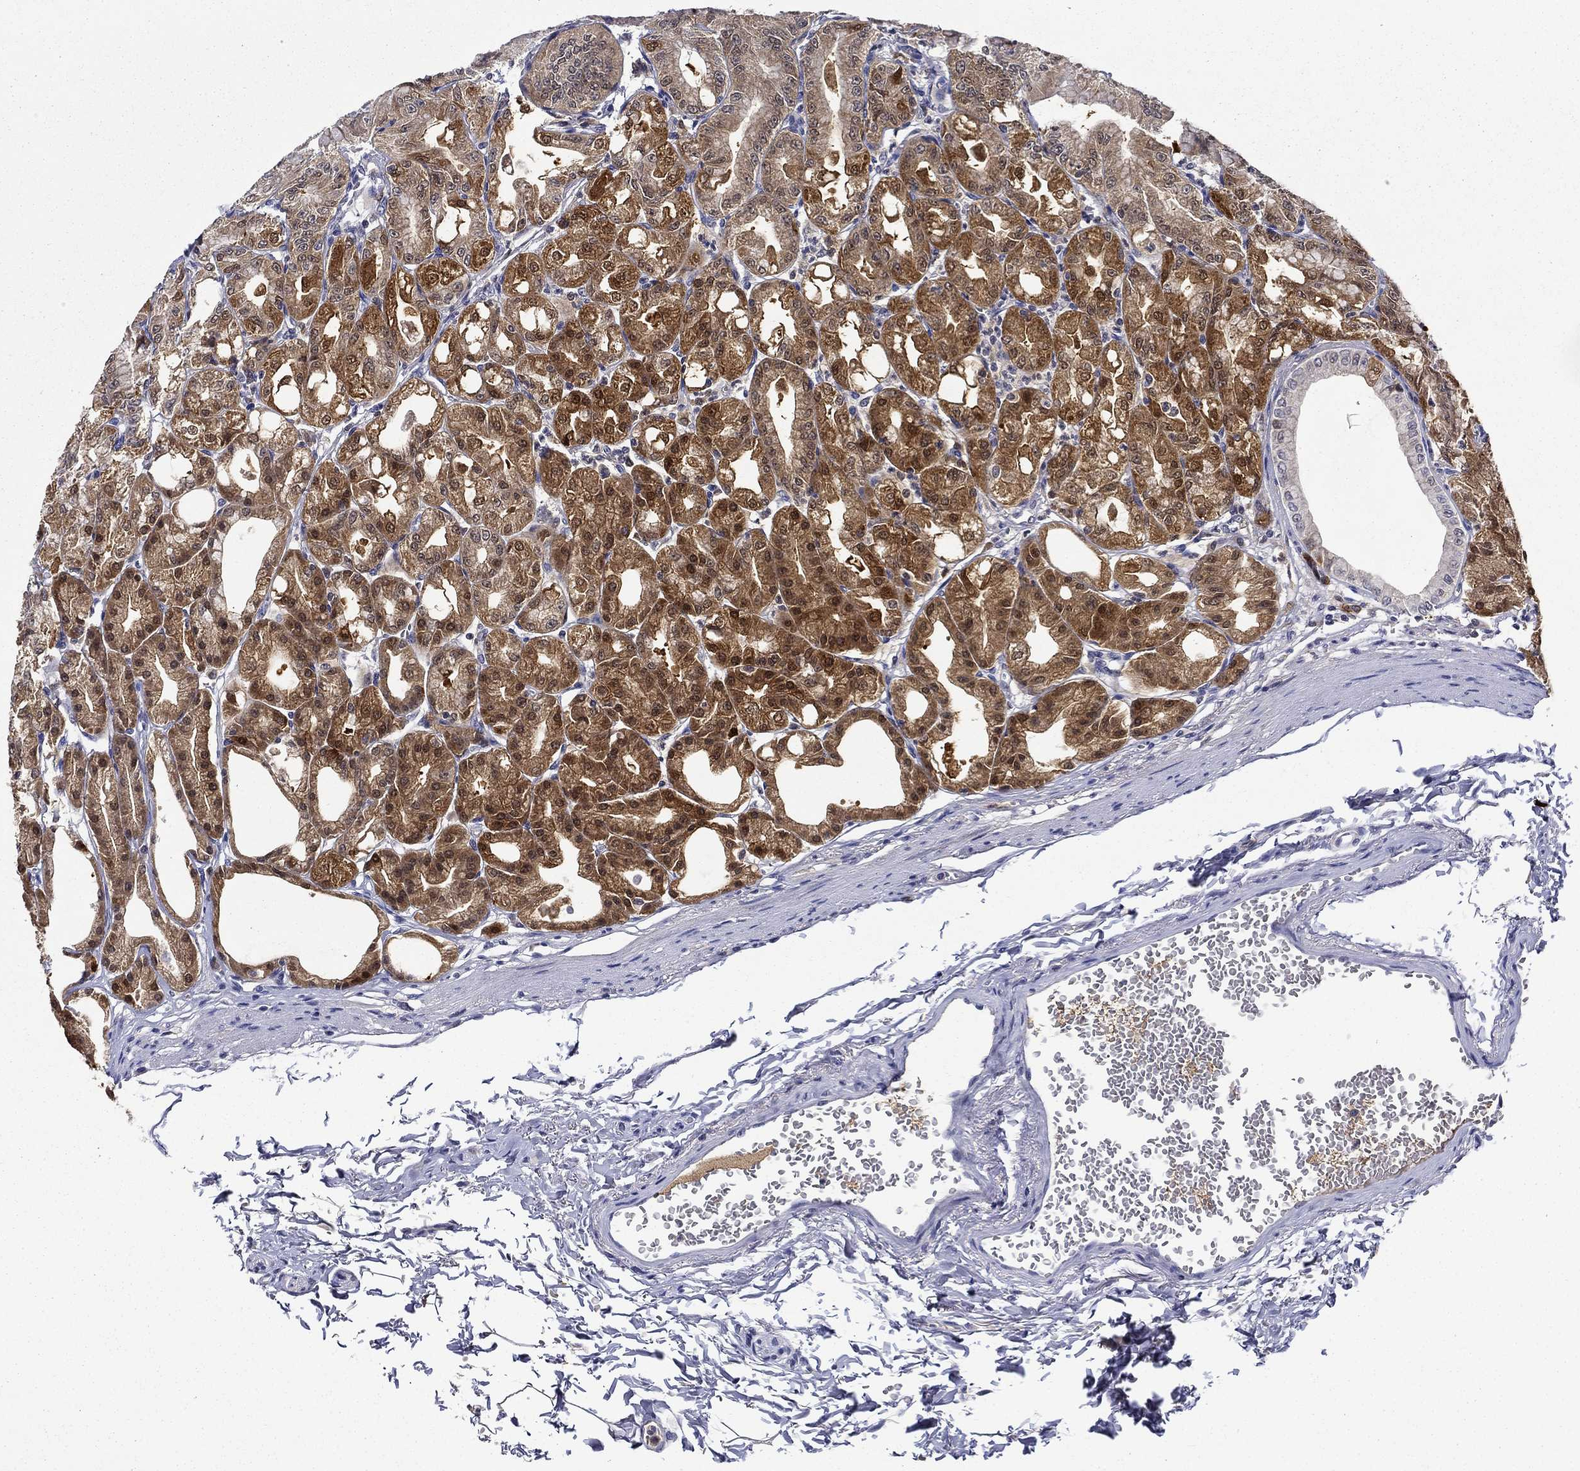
{"staining": {"intensity": "moderate", "quantity": "25%-75%", "location": "cytoplasmic/membranous,nuclear"}, "tissue": "stomach", "cell_type": "Glandular cells", "image_type": "normal", "snomed": [{"axis": "morphology", "description": "Normal tissue, NOS"}, {"axis": "topography", "description": "Stomach"}], "caption": "Protein staining shows moderate cytoplasmic/membranous,nuclear expression in approximately 25%-75% of glandular cells in normal stomach.", "gene": "DDTL", "patient": {"sex": "male", "age": 71}}